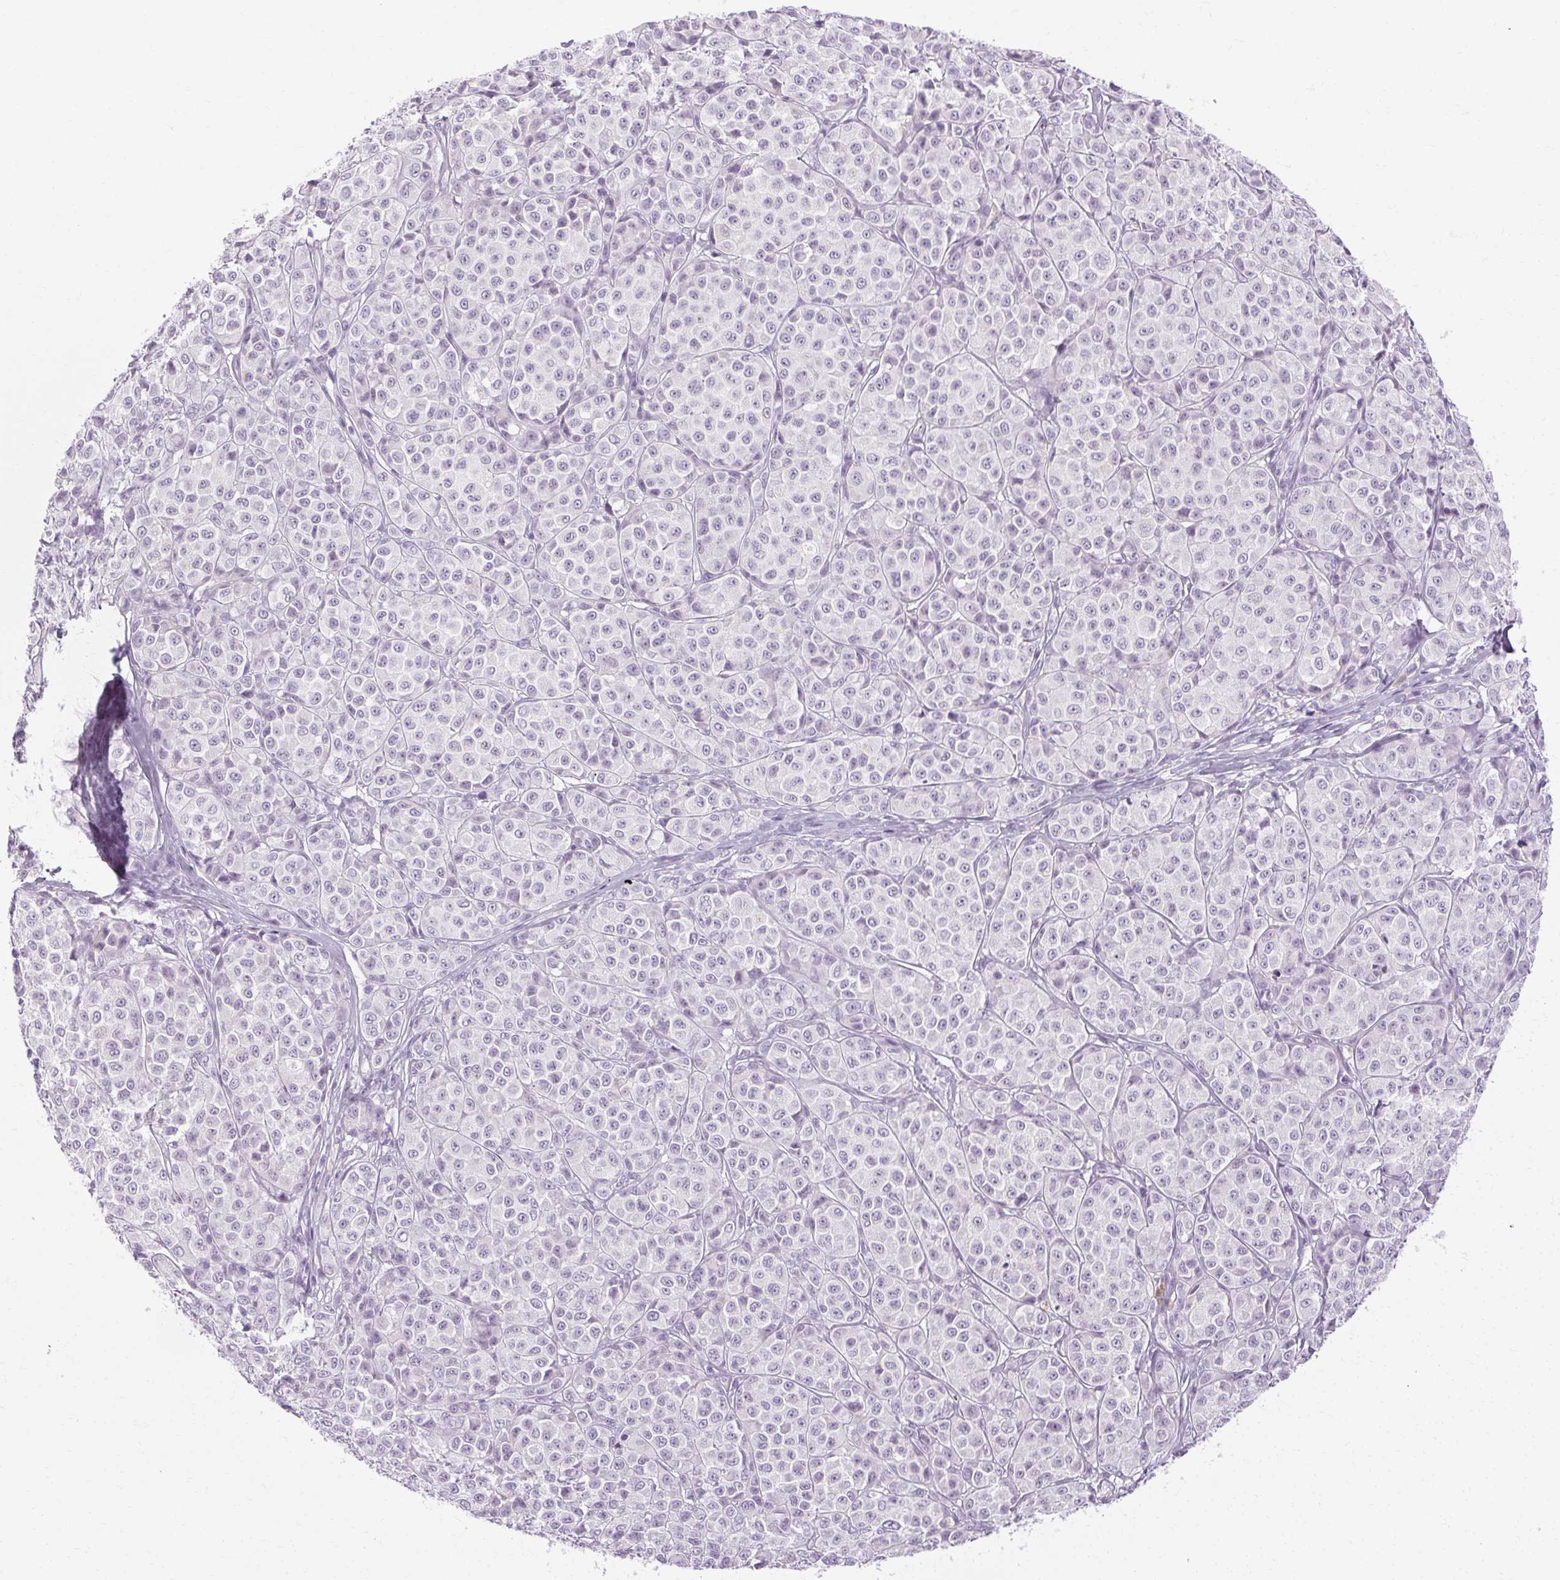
{"staining": {"intensity": "negative", "quantity": "none", "location": "none"}, "tissue": "melanoma", "cell_type": "Tumor cells", "image_type": "cancer", "snomed": [{"axis": "morphology", "description": "Malignant melanoma, NOS"}, {"axis": "topography", "description": "Skin"}], "caption": "Photomicrograph shows no protein positivity in tumor cells of melanoma tissue. (Stains: DAB (3,3'-diaminobenzidine) IHC with hematoxylin counter stain, Microscopy: brightfield microscopy at high magnification).", "gene": "POMC", "patient": {"sex": "male", "age": 89}}